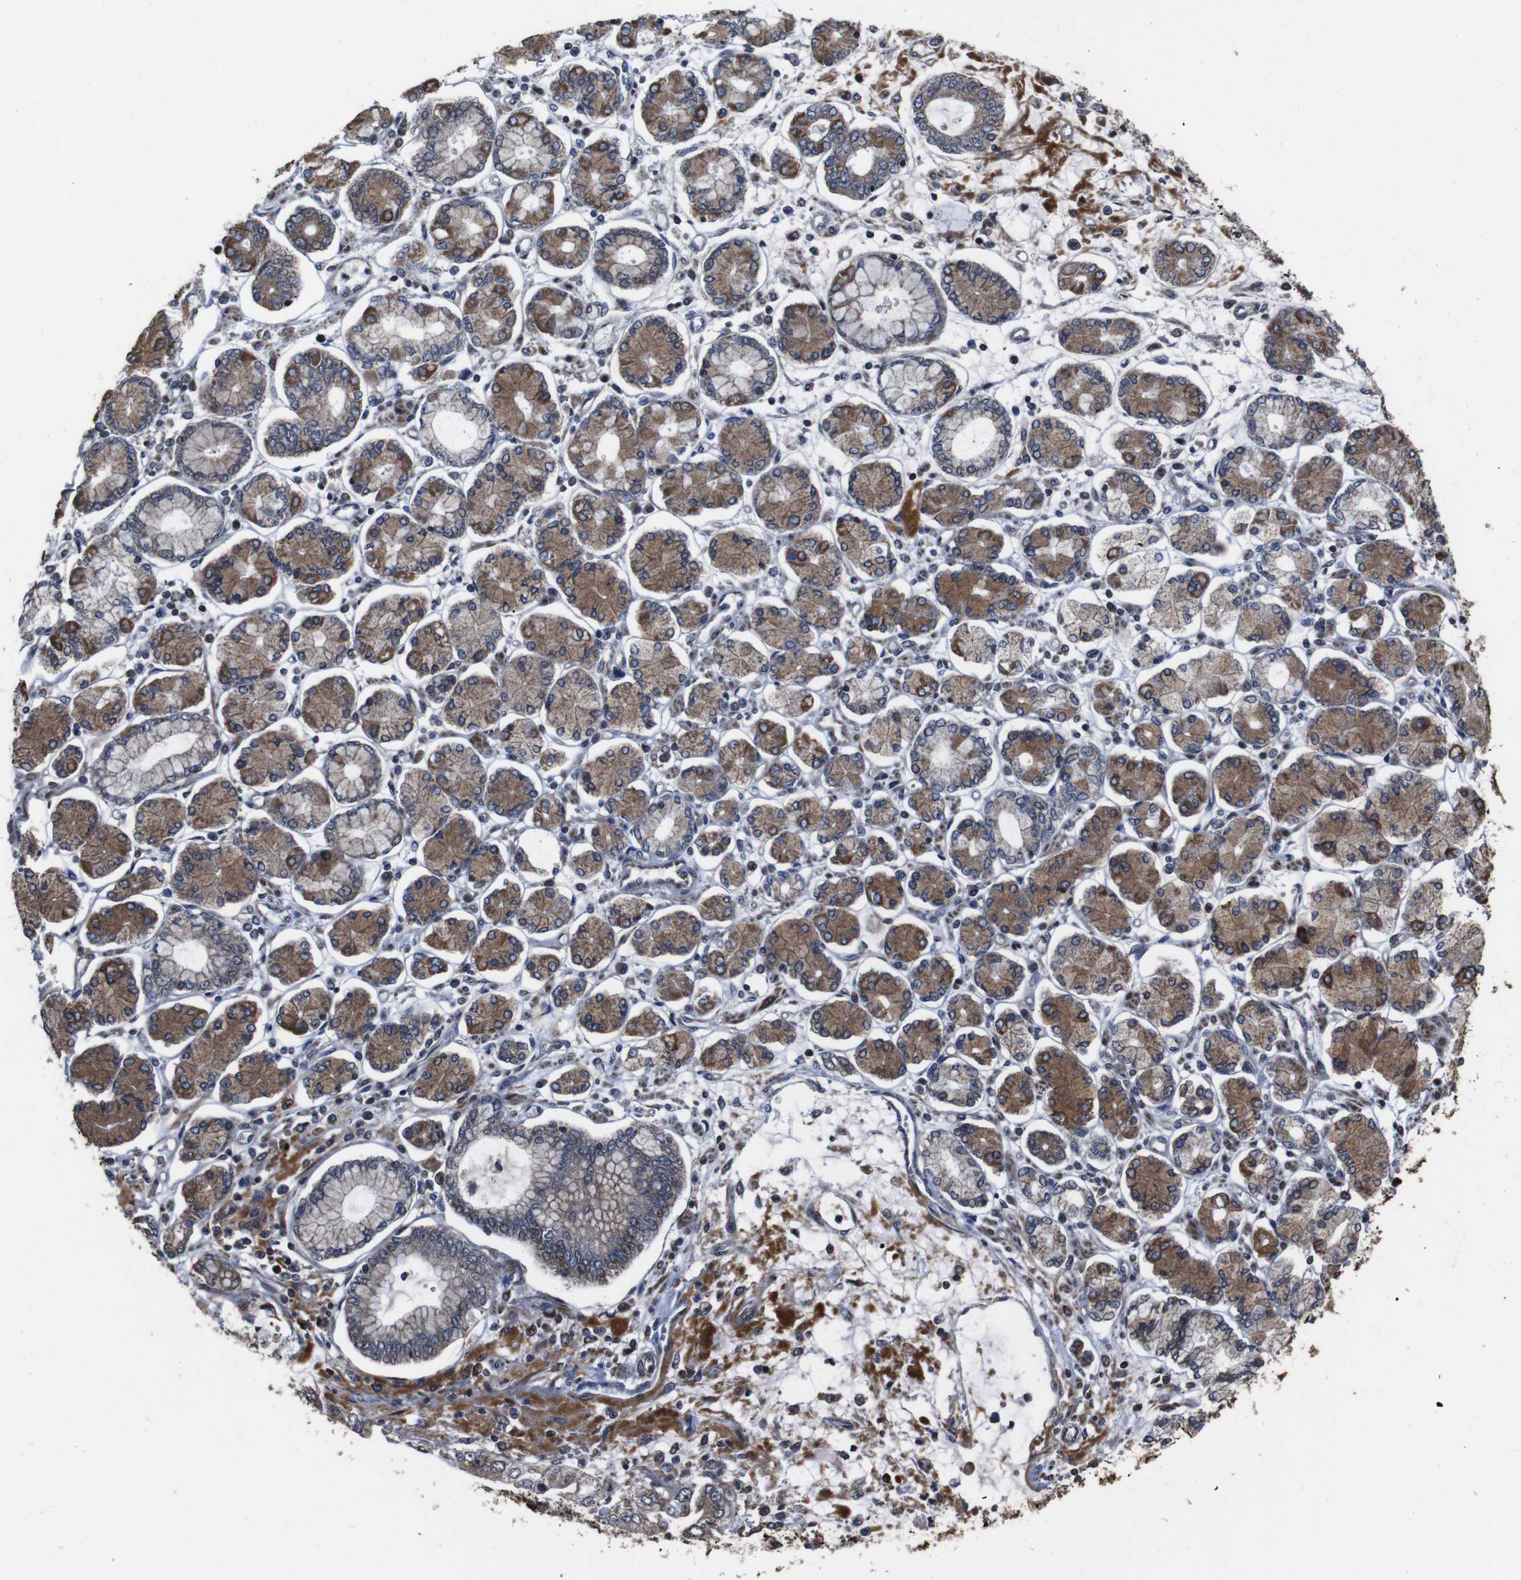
{"staining": {"intensity": "moderate", "quantity": ">75%", "location": "cytoplasmic/membranous"}, "tissue": "stomach cancer", "cell_type": "Tumor cells", "image_type": "cancer", "snomed": [{"axis": "morphology", "description": "Adenocarcinoma, NOS"}, {"axis": "topography", "description": "Stomach"}], "caption": "Protein staining of stomach cancer tissue reveals moderate cytoplasmic/membranous expression in about >75% of tumor cells. (DAB IHC, brown staining for protein, blue staining for nuclei).", "gene": "SNN", "patient": {"sex": "male", "age": 76}}